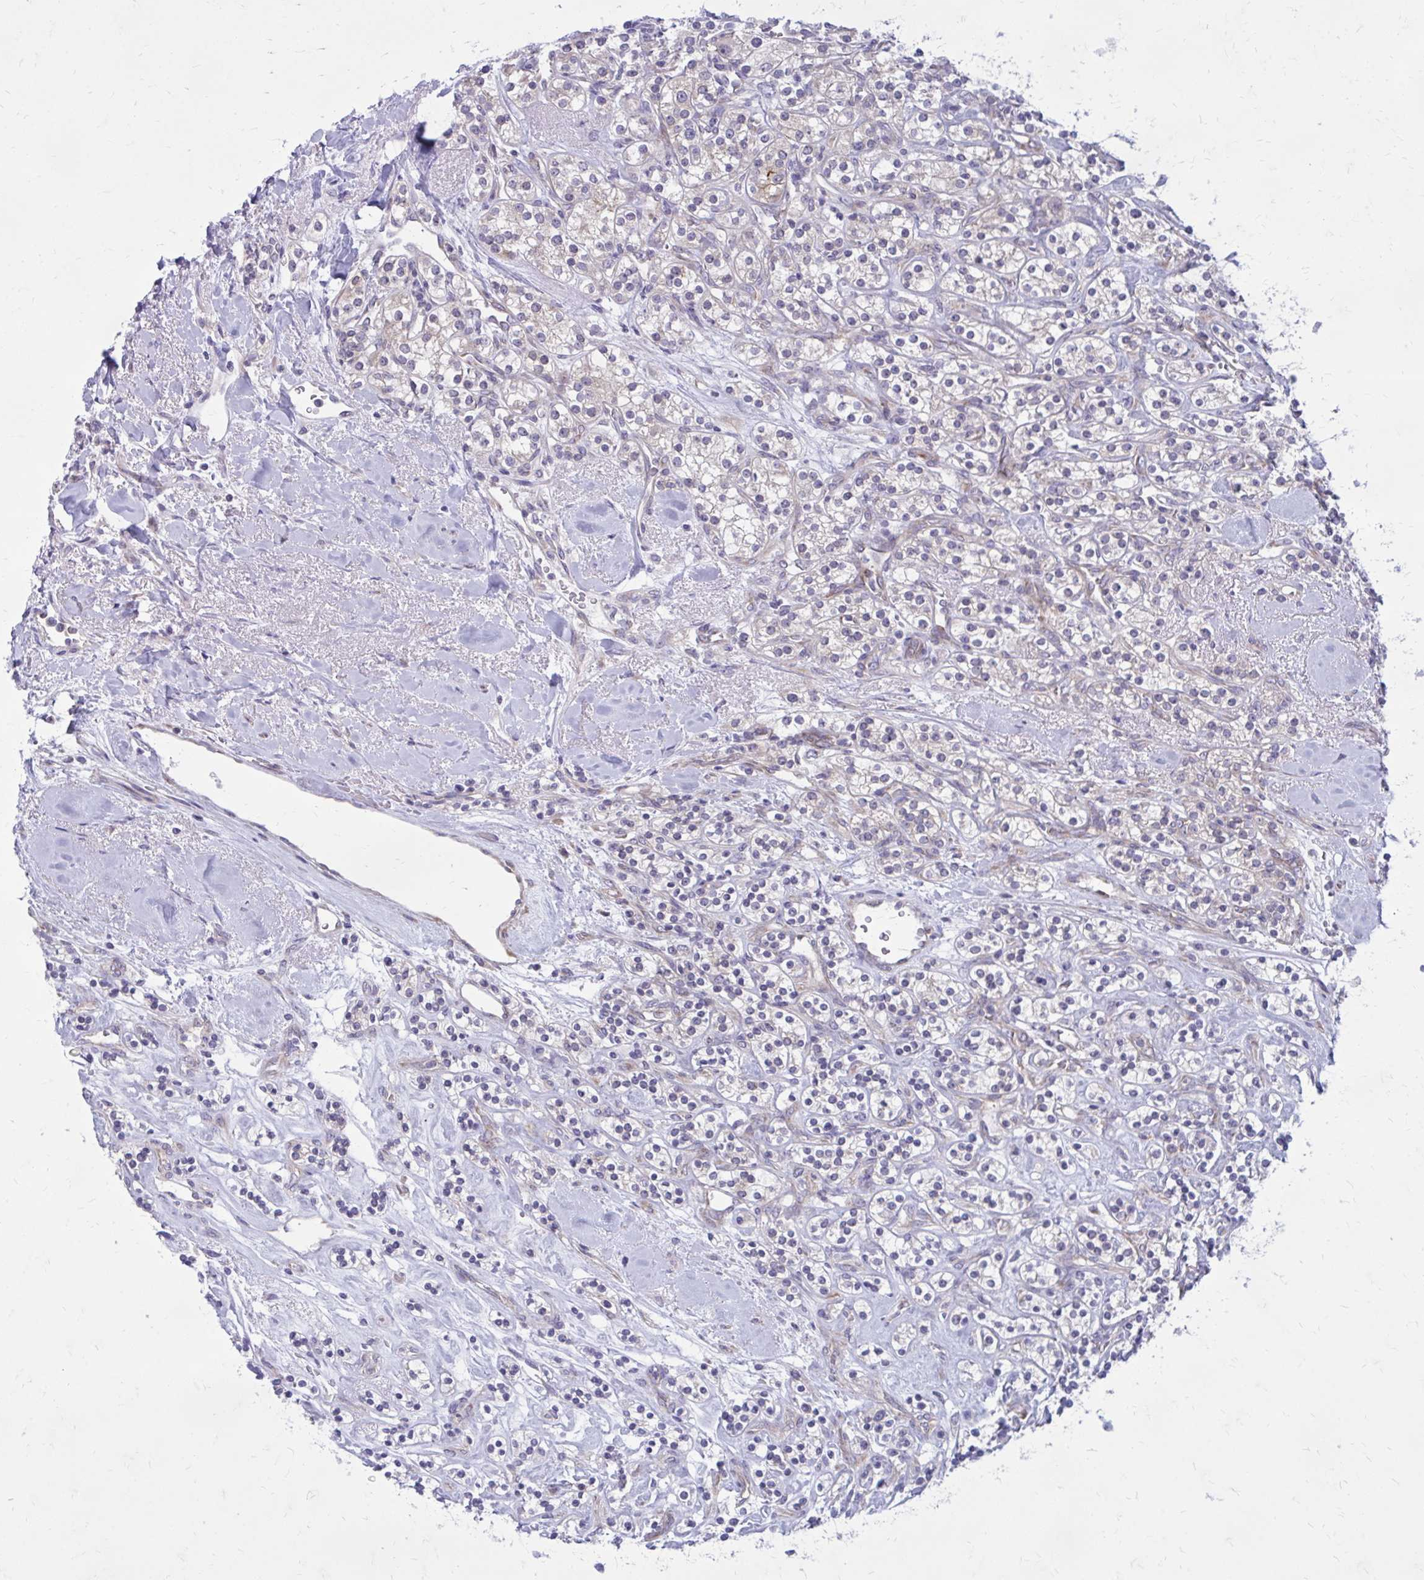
{"staining": {"intensity": "negative", "quantity": "none", "location": "none"}, "tissue": "renal cancer", "cell_type": "Tumor cells", "image_type": "cancer", "snomed": [{"axis": "morphology", "description": "Adenocarcinoma, NOS"}, {"axis": "topography", "description": "Kidney"}], "caption": "Micrograph shows no significant protein positivity in tumor cells of adenocarcinoma (renal).", "gene": "GIGYF2", "patient": {"sex": "male", "age": 77}}